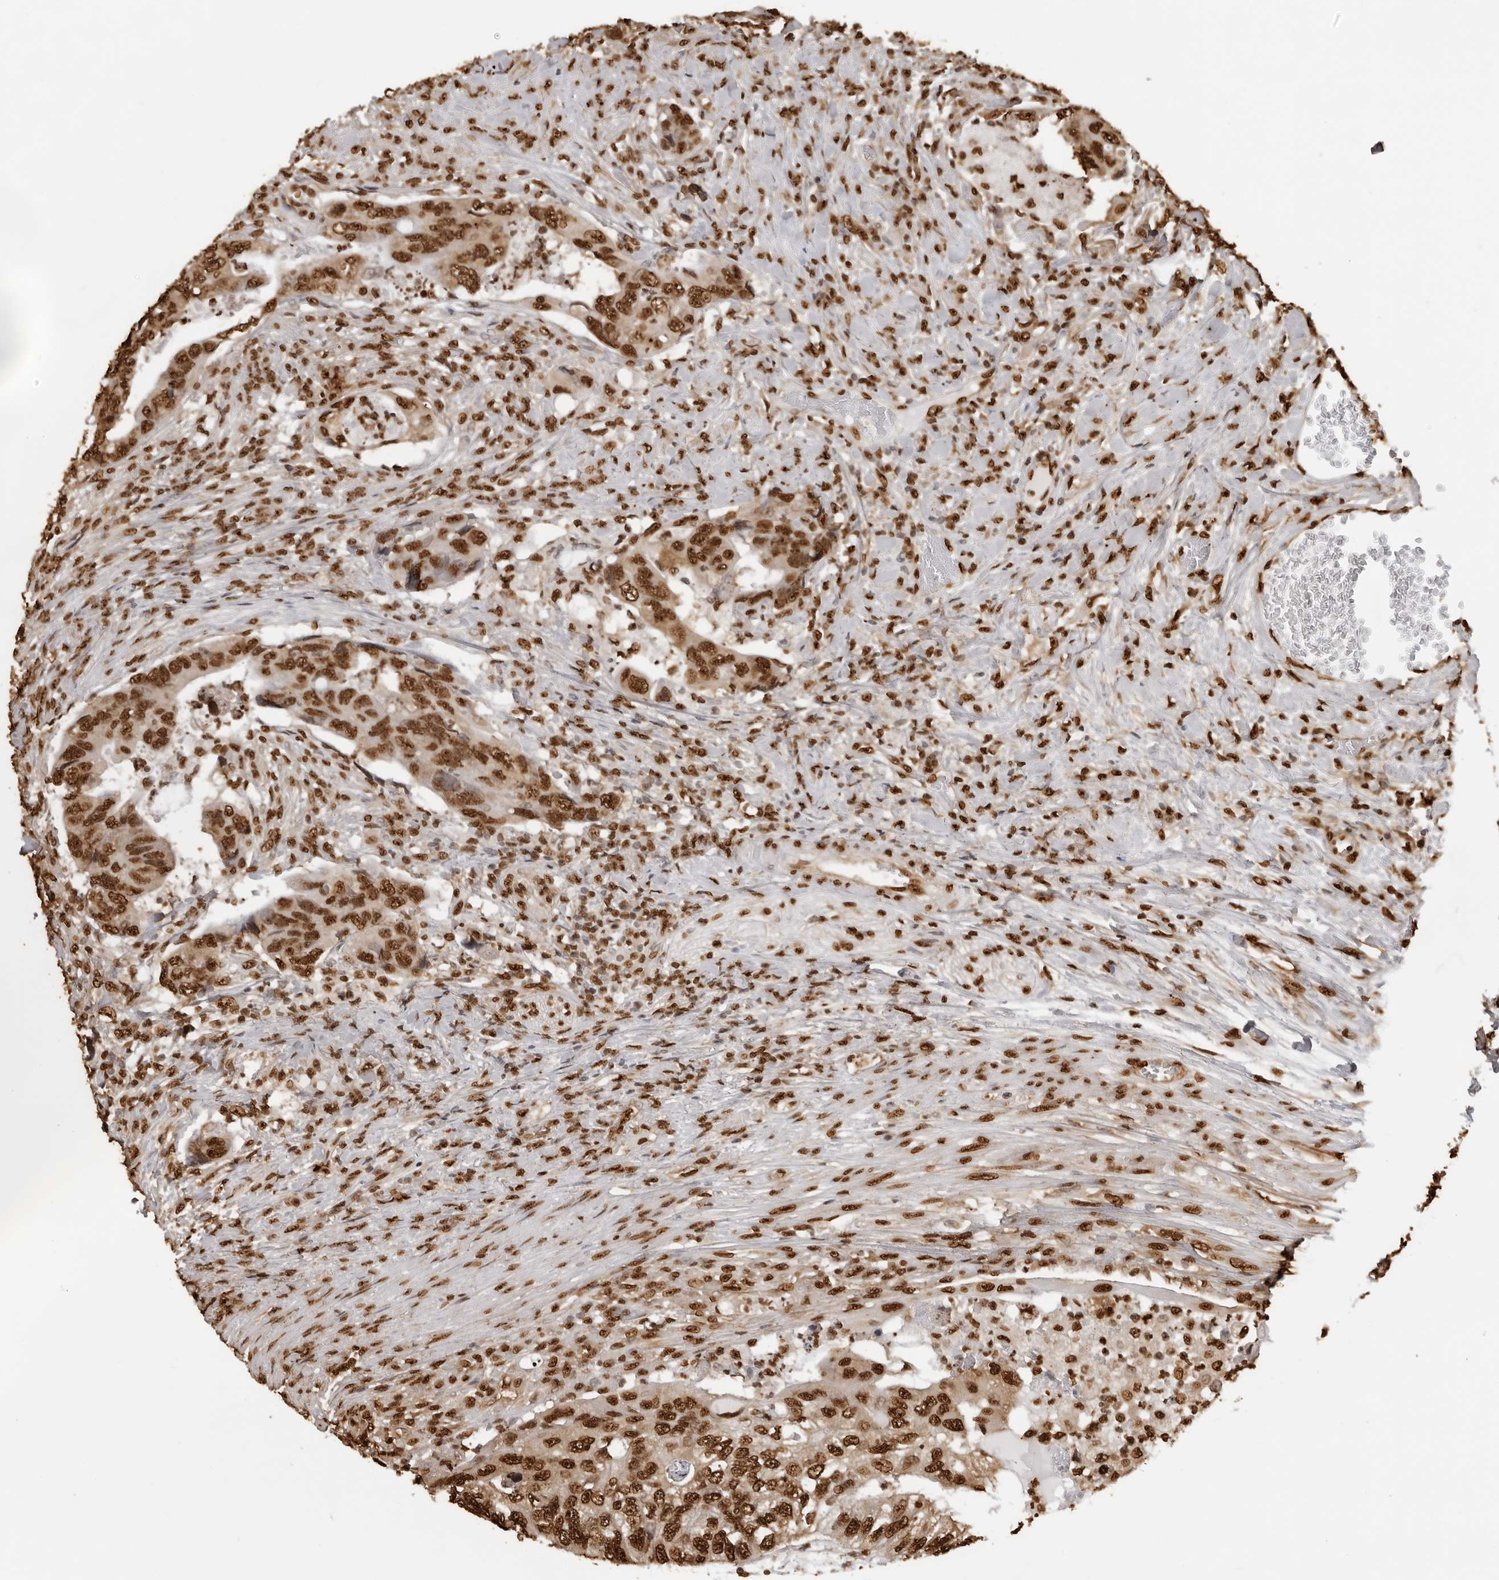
{"staining": {"intensity": "strong", "quantity": ">75%", "location": "nuclear"}, "tissue": "colorectal cancer", "cell_type": "Tumor cells", "image_type": "cancer", "snomed": [{"axis": "morphology", "description": "Adenocarcinoma, NOS"}, {"axis": "topography", "description": "Rectum"}], "caption": "Protein expression analysis of human colorectal adenocarcinoma reveals strong nuclear positivity in about >75% of tumor cells.", "gene": "ZFP91", "patient": {"sex": "male", "age": 63}}